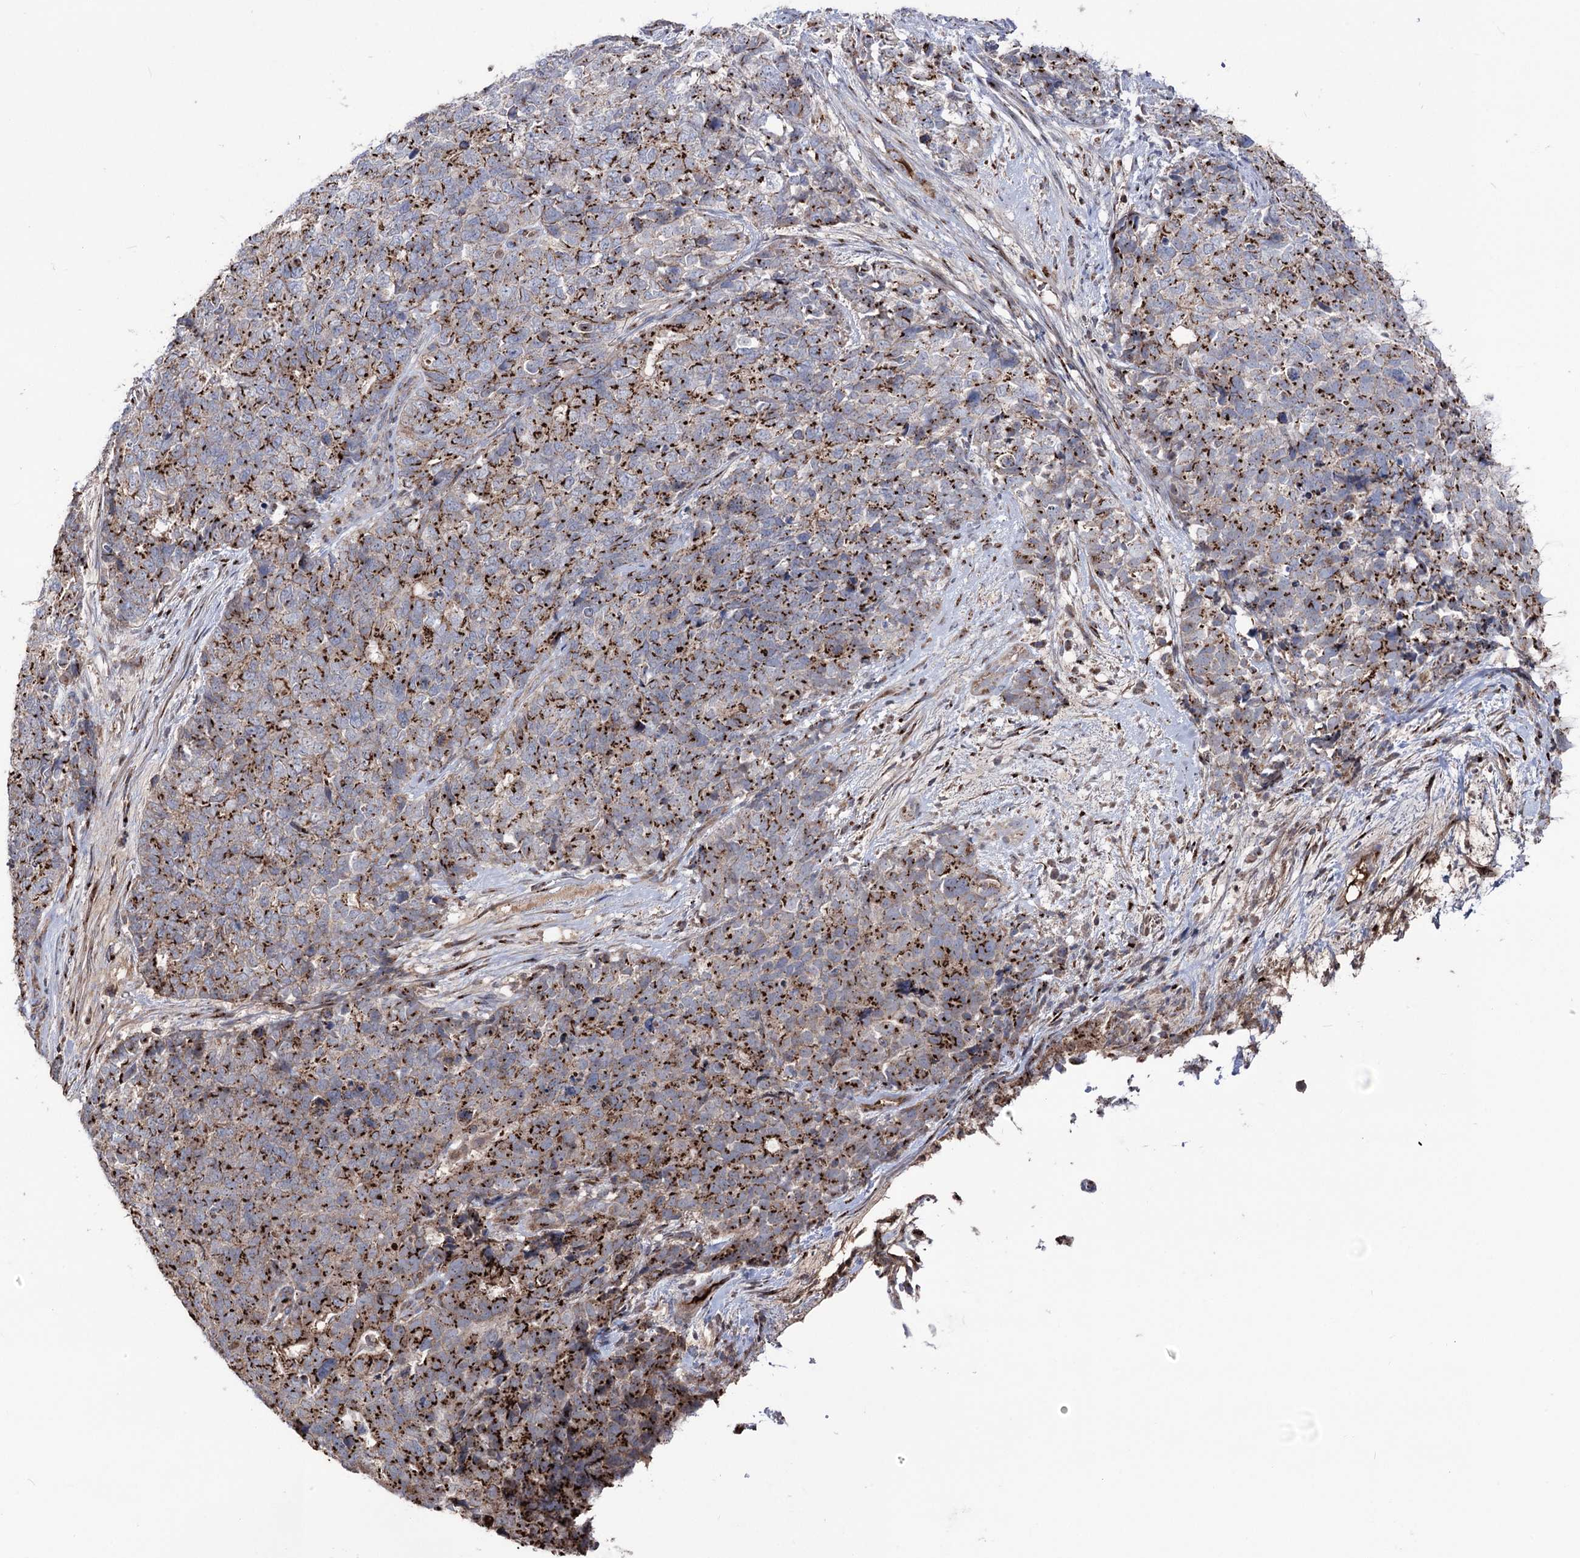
{"staining": {"intensity": "strong", "quantity": ">75%", "location": "cytoplasmic/membranous"}, "tissue": "cervical cancer", "cell_type": "Tumor cells", "image_type": "cancer", "snomed": [{"axis": "morphology", "description": "Squamous cell carcinoma, NOS"}, {"axis": "topography", "description": "Cervix"}], "caption": "Immunohistochemistry (IHC) image of neoplastic tissue: cervical squamous cell carcinoma stained using immunohistochemistry (IHC) exhibits high levels of strong protein expression localized specifically in the cytoplasmic/membranous of tumor cells, appearing as a cytoplasmic/membranous brown color.", "gene": "ARHGAP20", "patient": {"sex": "female", "age": 63}}